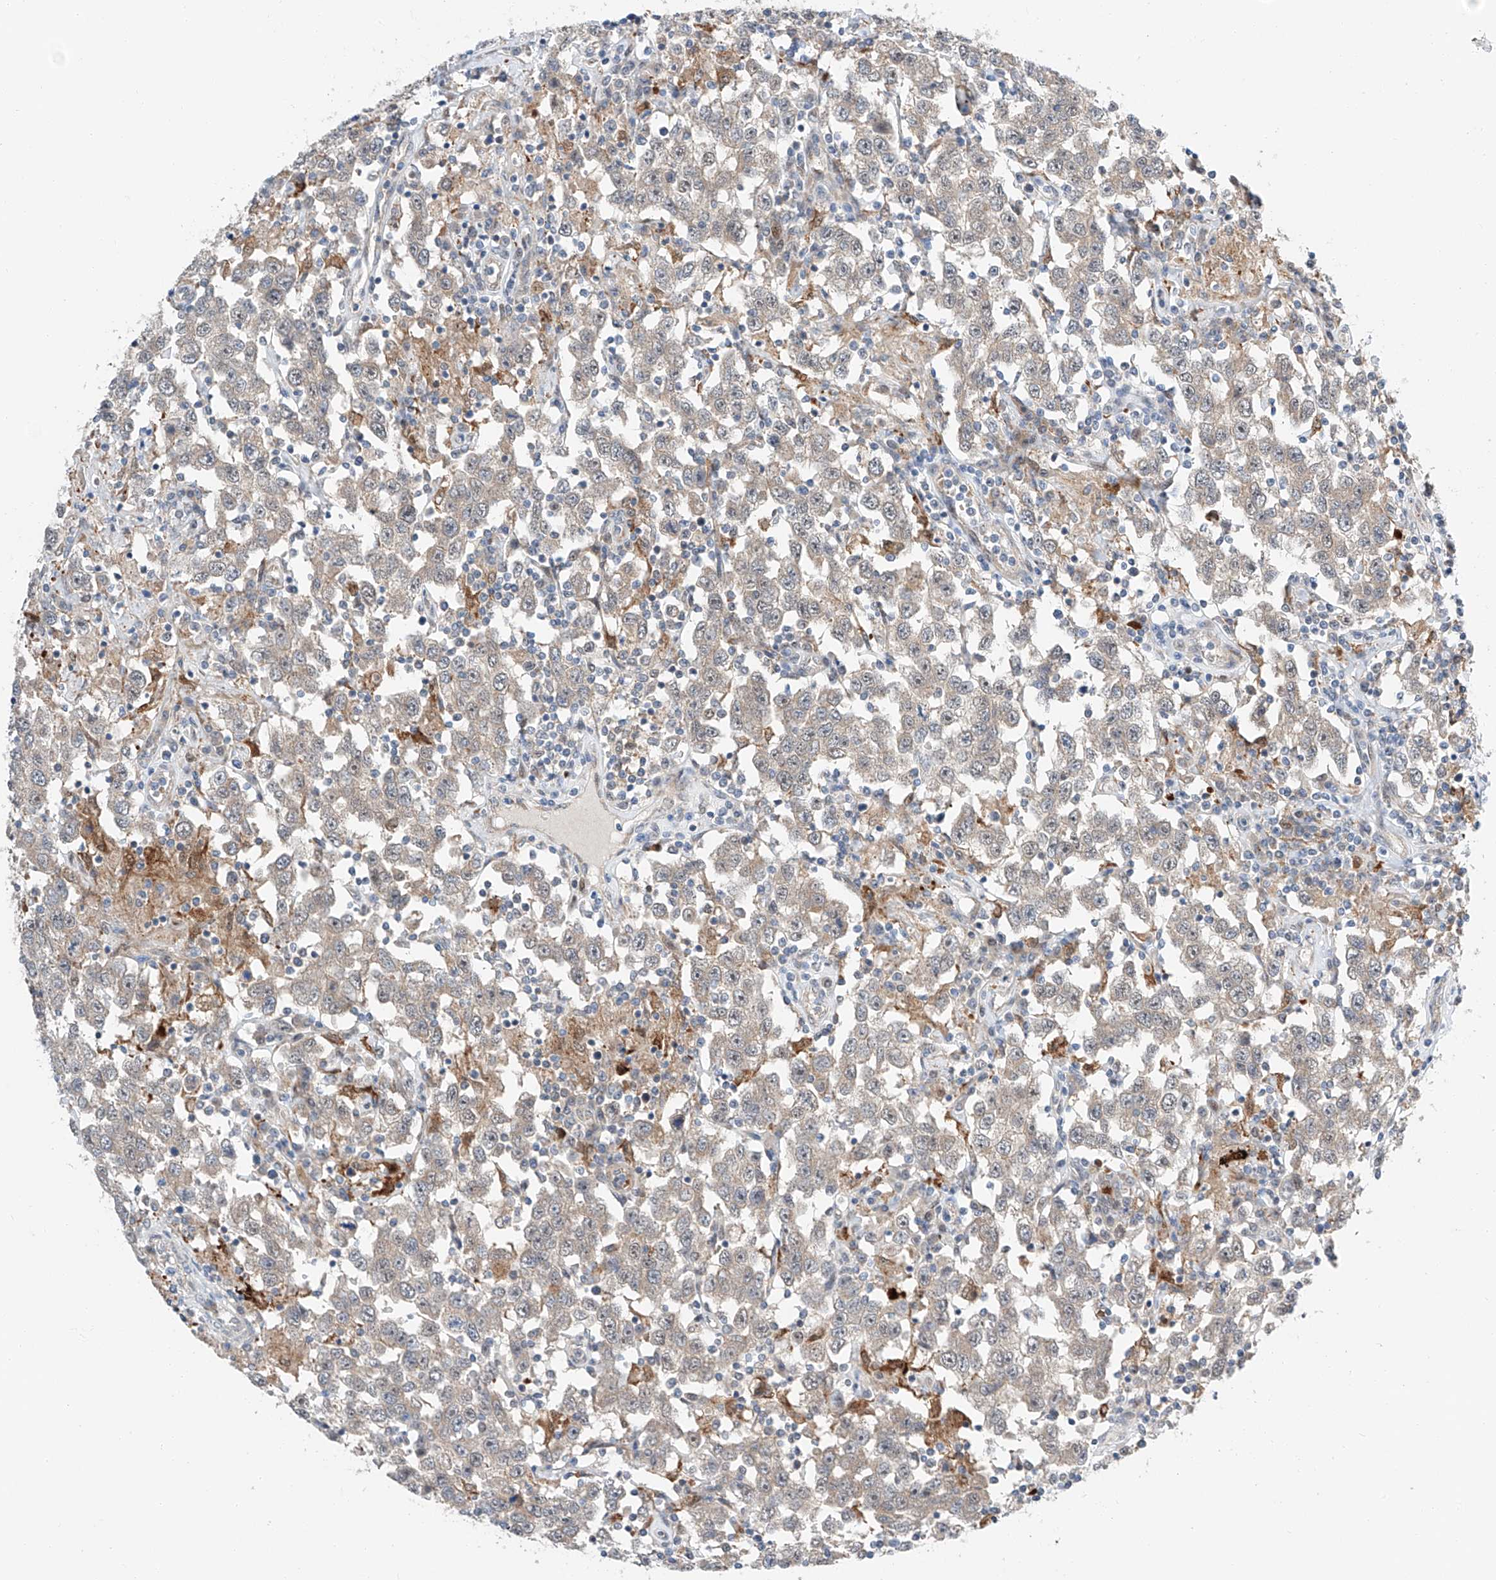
{"staining": {"intensity": "negative", "quantity": "none", "location": "none"}, "tissue": "testis cancer", "cell_type": "Tumor cells", "image_type": "cancer", "snomed": [{"axis": "morphology", "description": "Seminoma, NOS"}, {"axis": "topography", "description": "Testis"}], "caption": "There is no significant staining in tumor cells of seminoma (testis).", "gene": "CLDND1", "patient": {"sex": "male", "age": 41}}